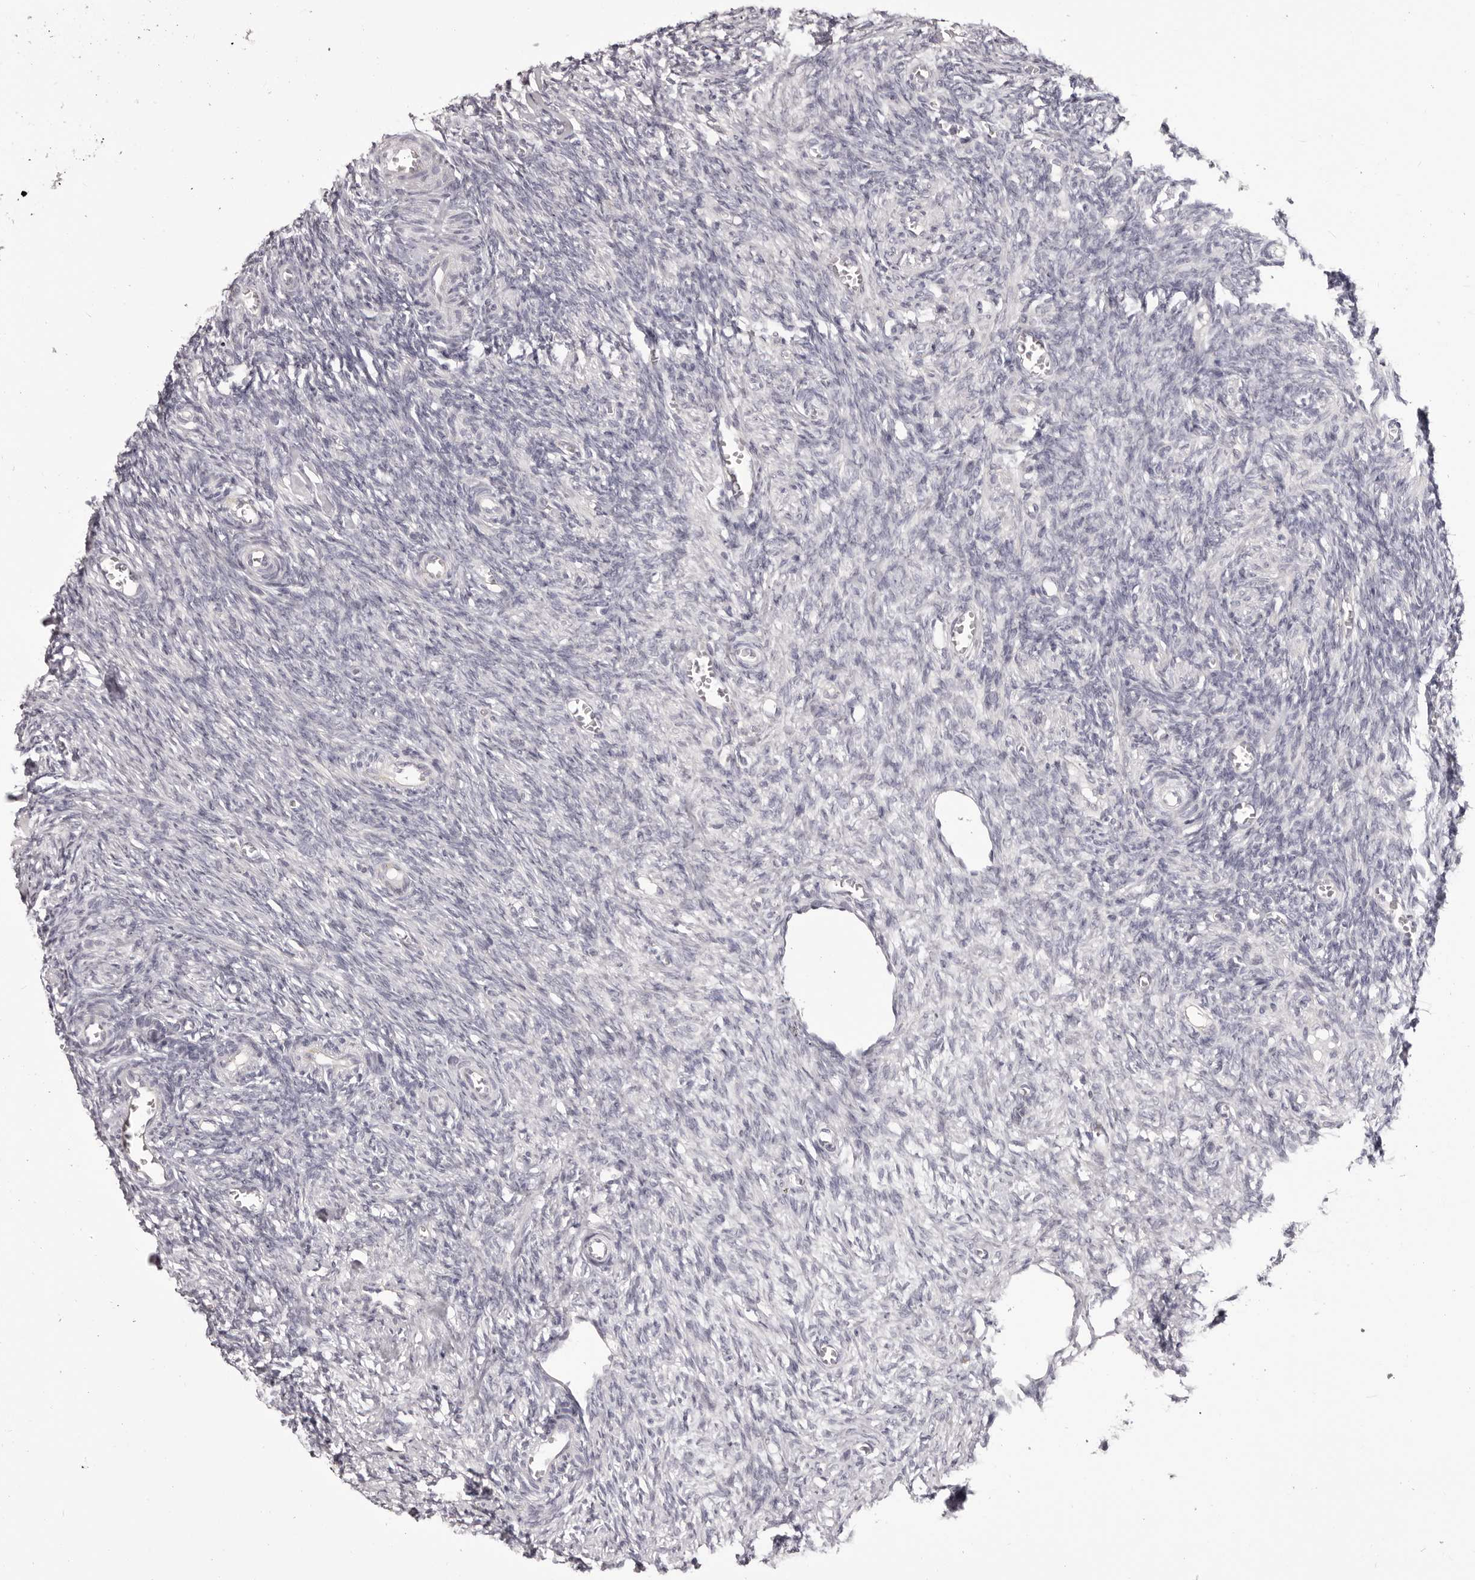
{"staining": {"intensity": "negative", "quantity": "none", "location": "none"}, "tissue": "ovary", "cell_type": "Follicle cells", "image_type": "normal", "snomed": [{"axis": "morphology", "description": "Normal tissue, NOS"}, {"axis": "topography", "description": "Ovary"}], "caption": "Immunohistochemical staining of normal ovary displays no significant staining in follicle cells. (IHC, brightfield microscopy, high magnification).", "gene": "OTUD3", "patient": {"sex": "female", "age": 27}}